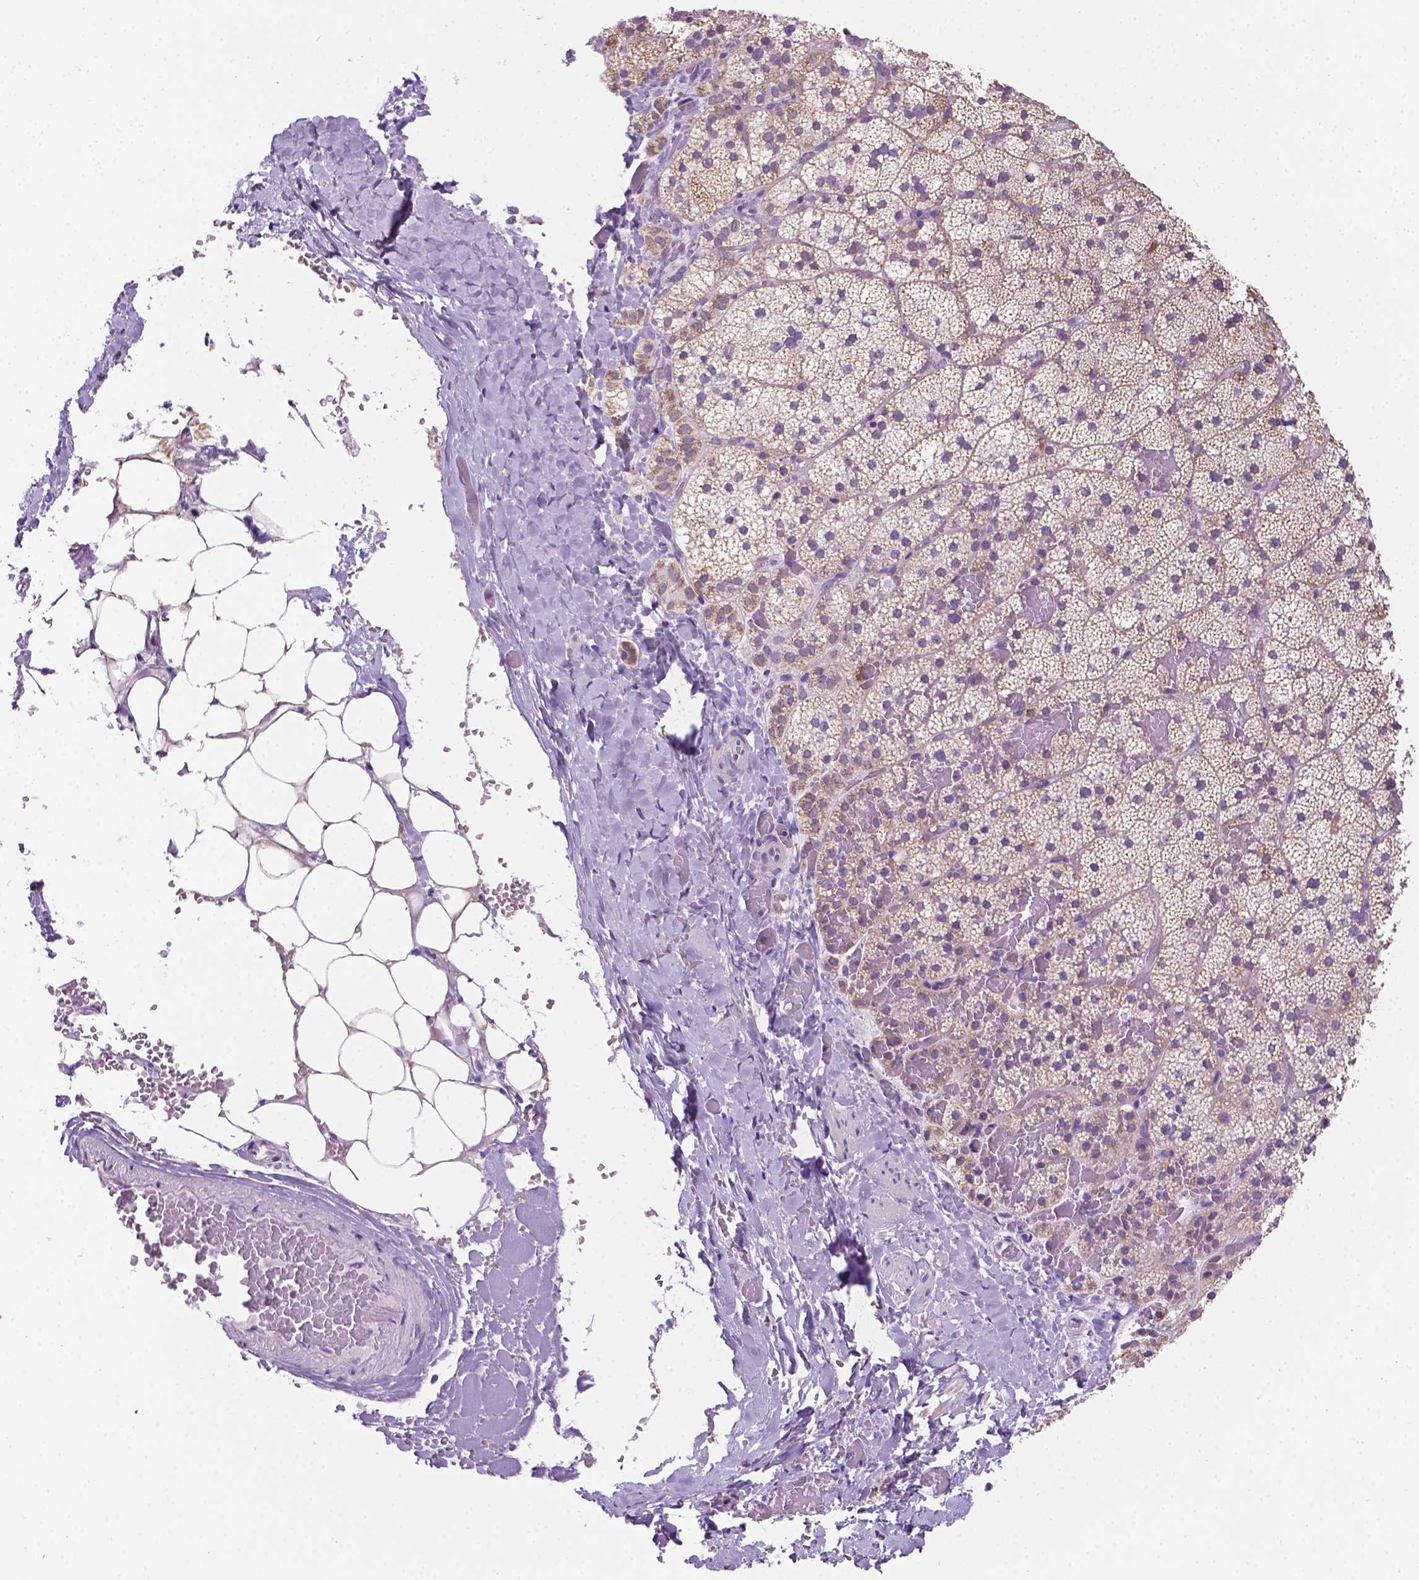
{"staining": {"intensity": "moderate", "quantity": "<25%", "location": "cytoplasmic/membranous"}, "tissue": "adrenal gland", "cell_type": "Glandular cells", "image_type": "normal", "snomed": [{"axis": "morphology", "description": "Normal tissue, NOS"}, {"axis": "topography", "description": "Adrenal gland"}], "caption": "Adrenal gland stained with a brown dye displays moderate cytoplasmic/membranous positive expression in approximately <25% of glandular cells.", "gene": "CSPG5", "patient": {"sex": "male", "age": 53}}